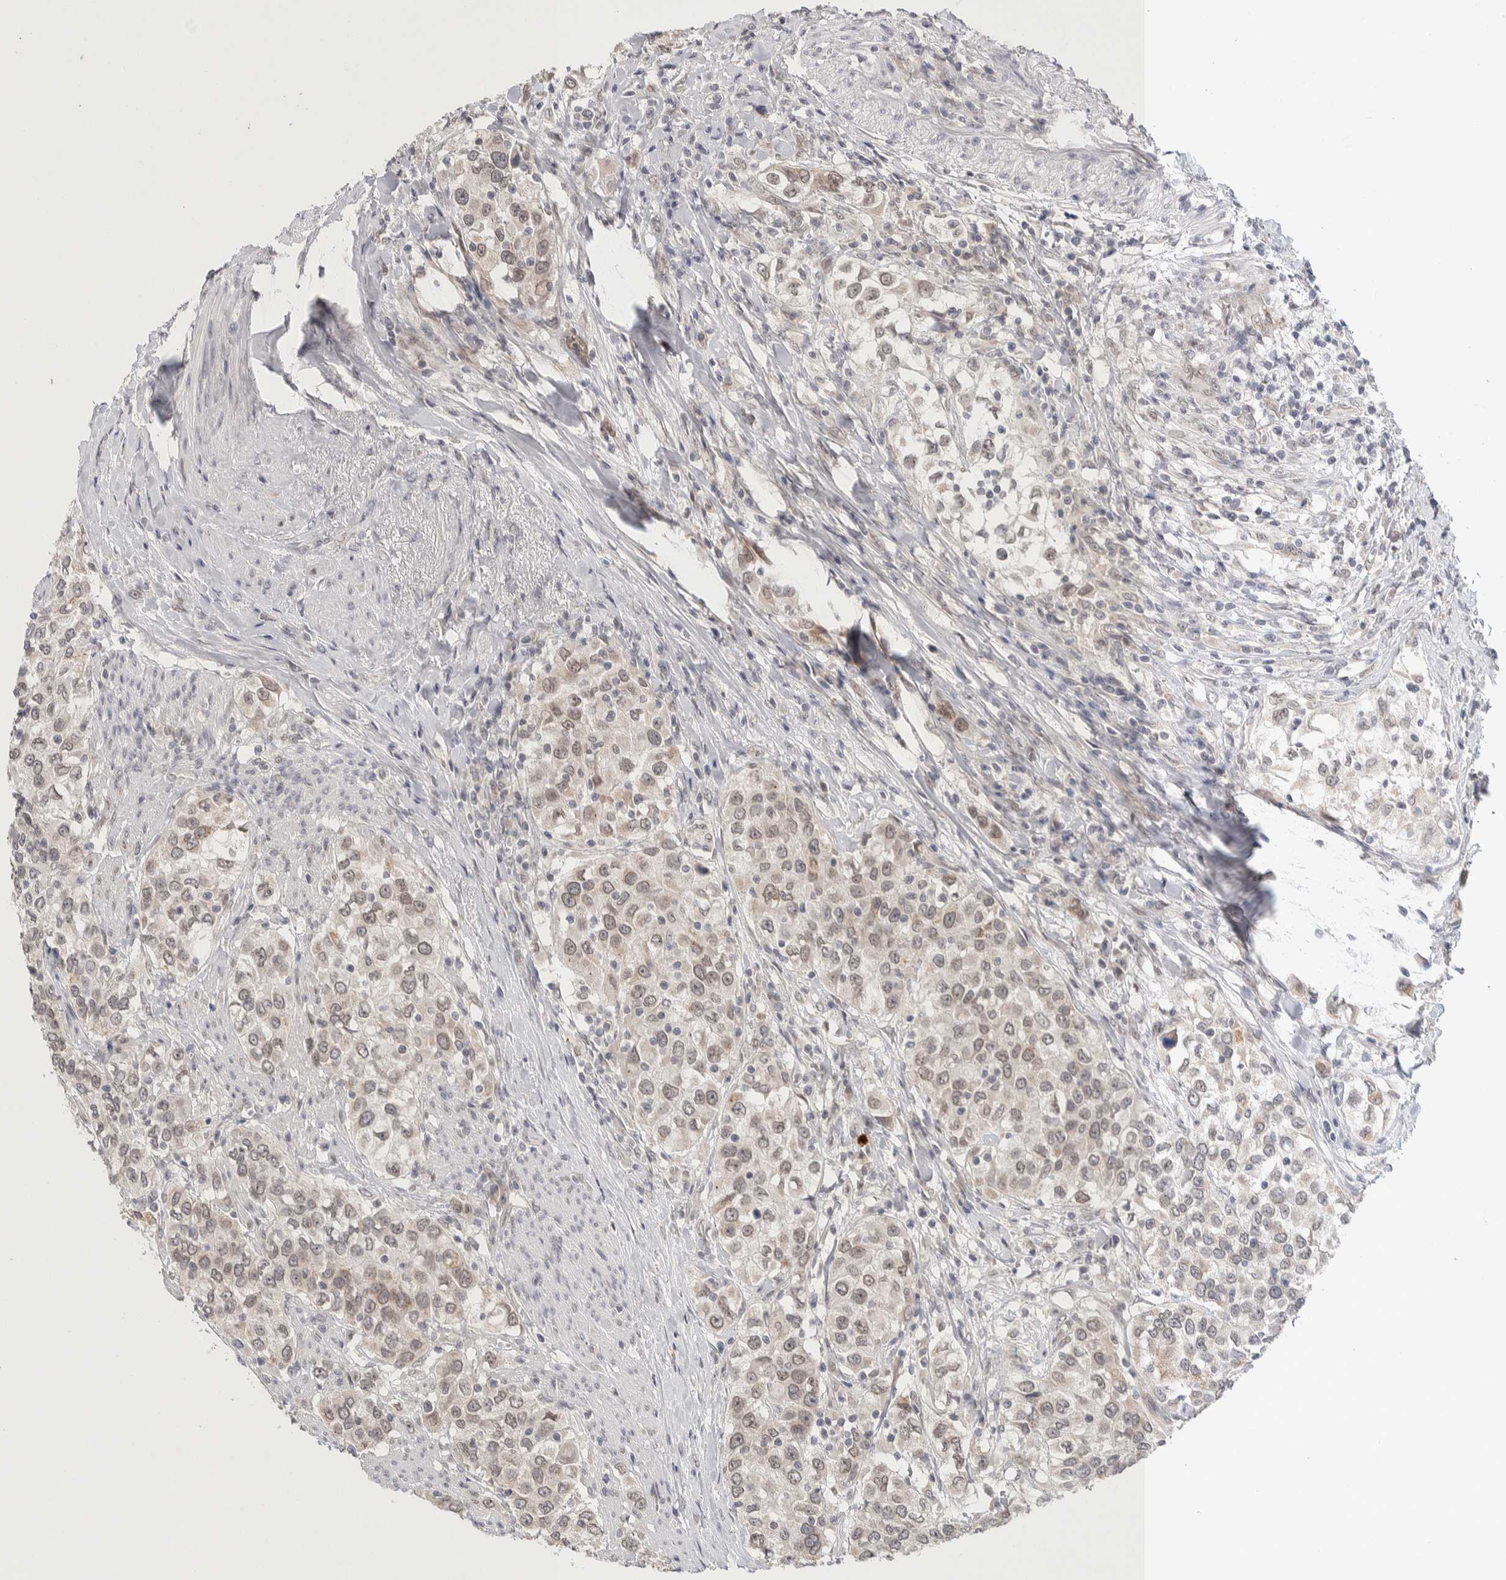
{"staining": {"intensity": "weak", "quantity": ">75%", "location": "cytoplasmic/membranous,nuclear"}, "tissue": "urothelial cancer", "cell_type": "Tumor cells", "image_type": "cancer", "snomed": [{"axis": "morphology", "description": "Urothelial carcinoma, High grade"}, {"axis": "topography", "description": "Urinary bladder"}], "caption": "DAB immunohistochemical staining of urothelial cancer demonstrates weak cytoplasmic/membranous and nuclear protein positivity in approximately >75% of tumor cells.", "gene": "CRAT", "patient": {"sex": "female", "age": 80}}